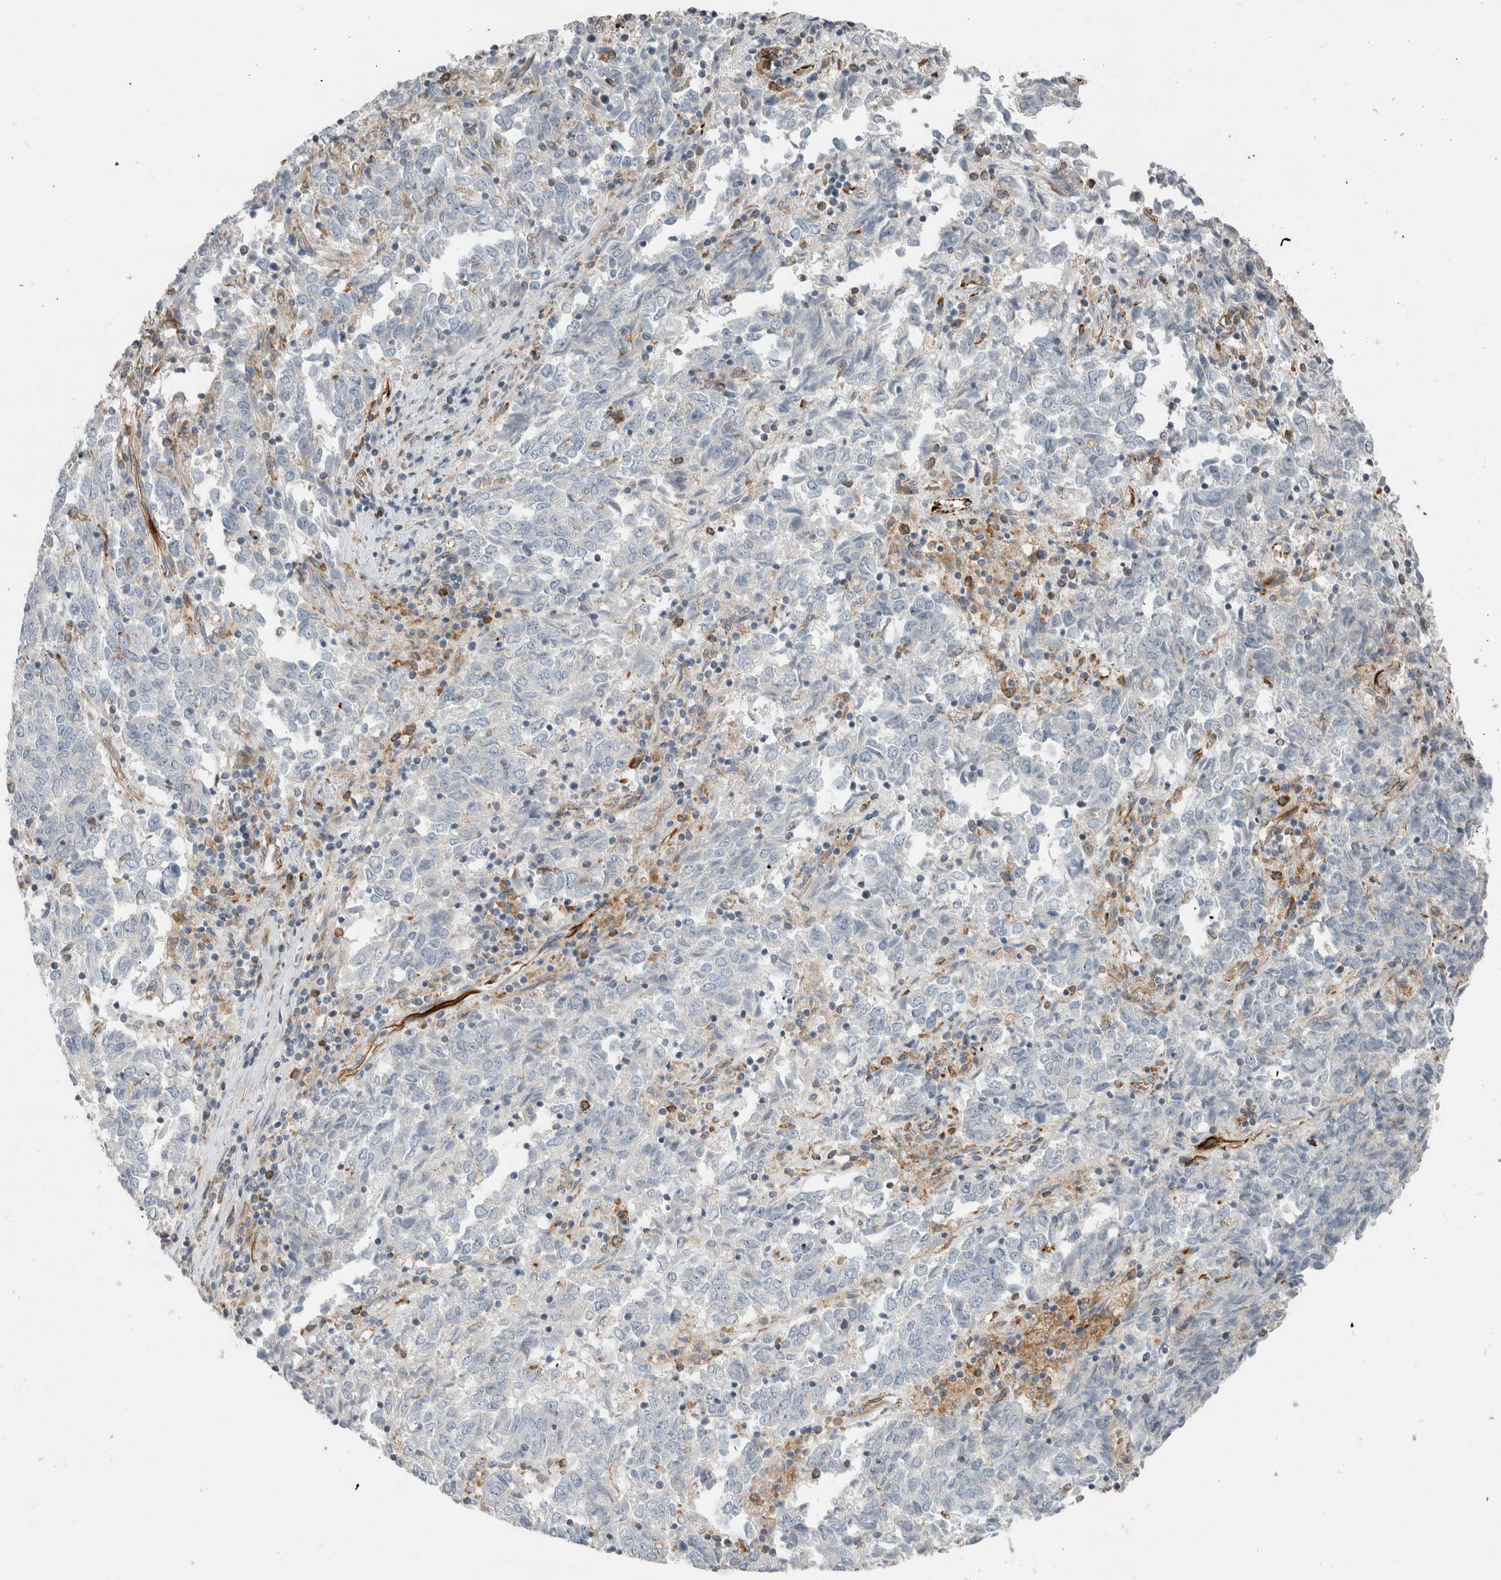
{"staining": {"intensity": "negative", "quantity": "none", "location": "none"}, "tissue": "endometrial cancer", "cell_type": "Tumor cells", "image_type": "cancer", "snomed": [{"axis": "morphology", "description": "Adenocarcinoma, NOS"}, {"axis": "topography", "description": "Endometrium"}], "caption": "There is no significant staining in tumor cells of adenocarcinoma (endometrial). (IHC, brightfield microscopy, high magnification).", "gene": "LY86", "patient": {"sex": "female", "age": 80}}